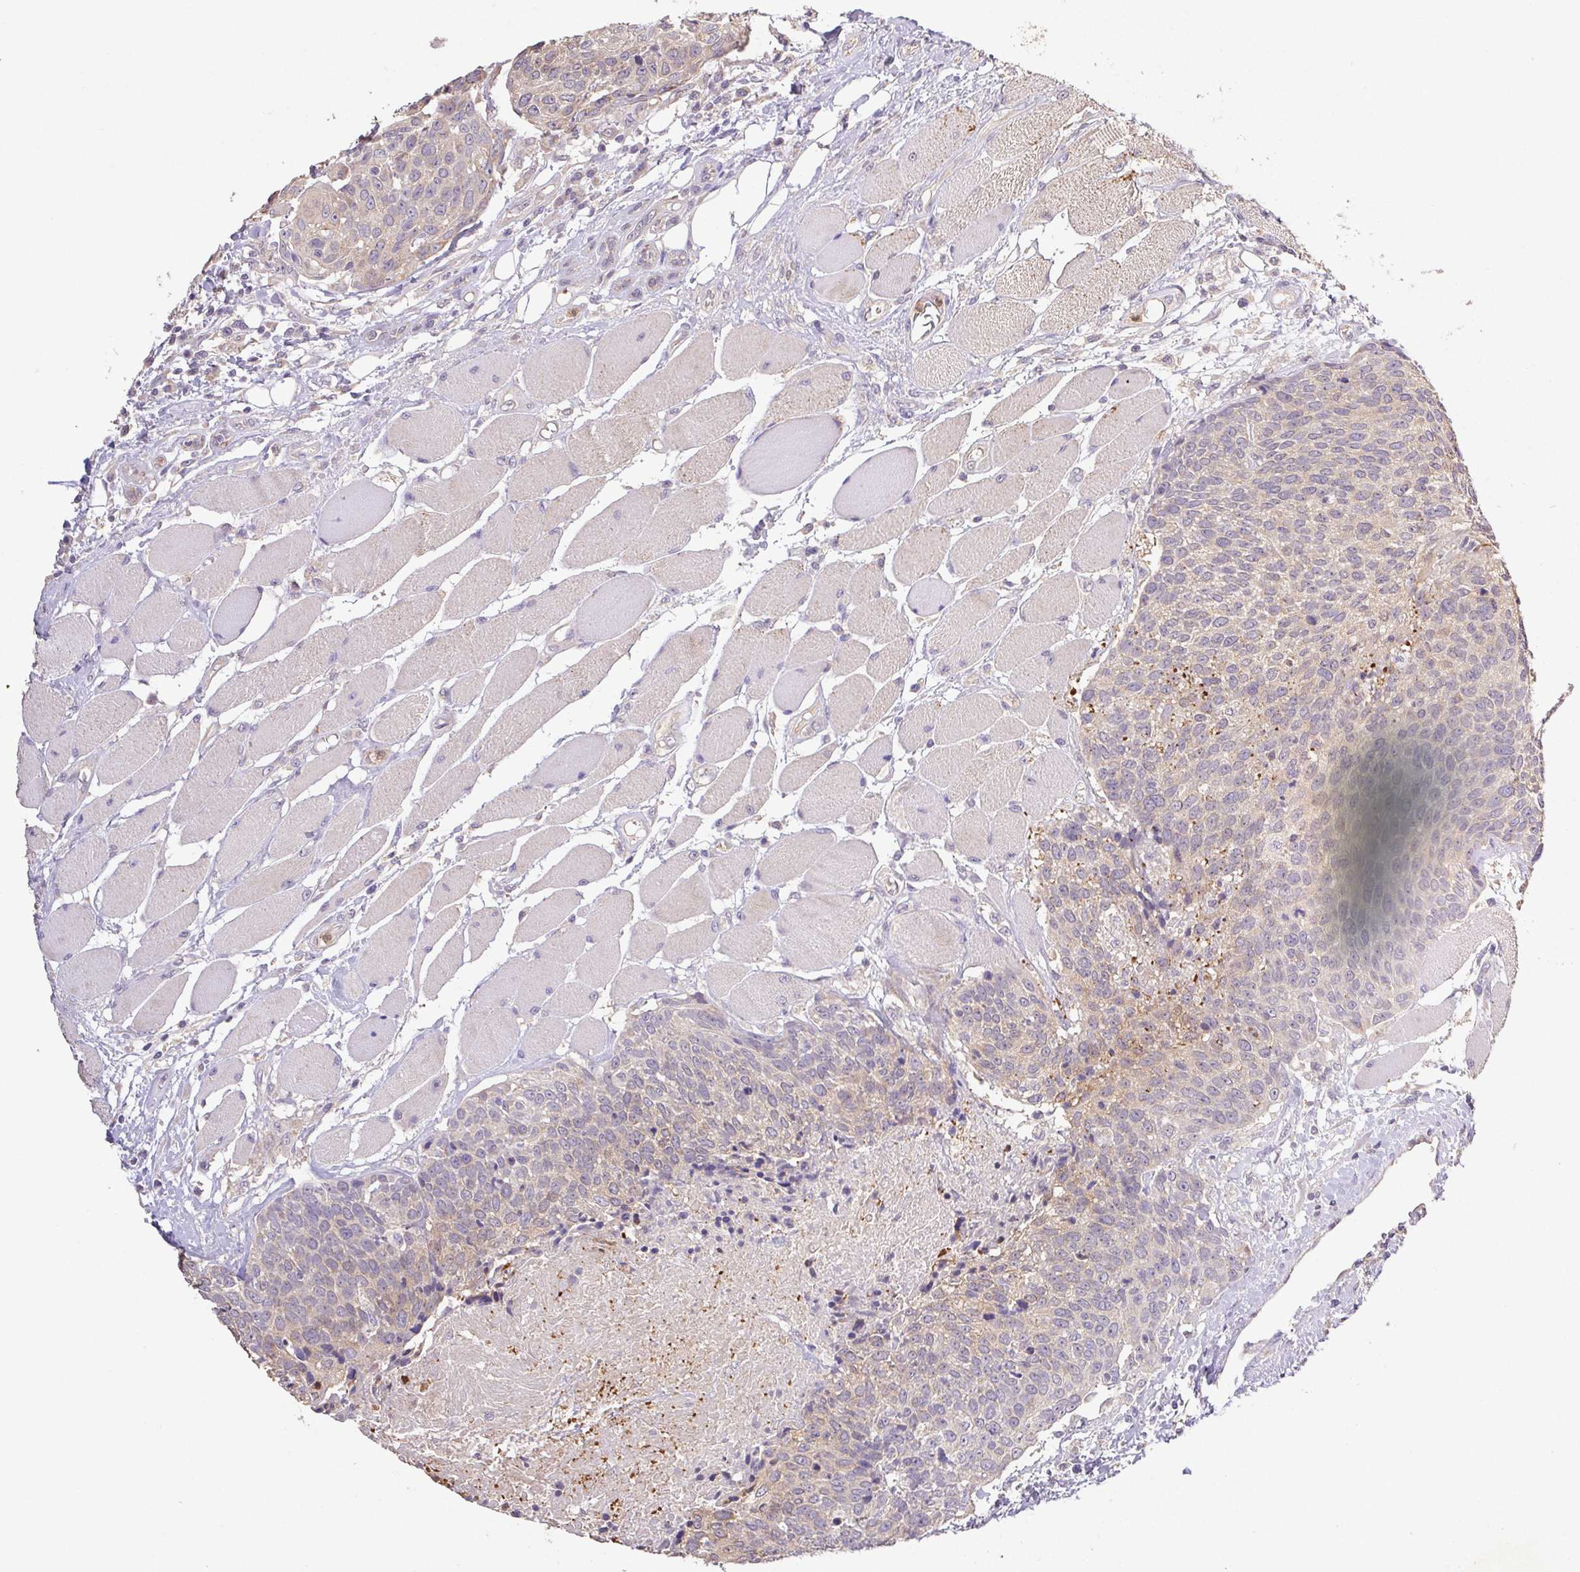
{"staining": {"intensity": "weak", "quantity": "25%-75%", "location": "cytoplasmic/membranous"}, "tissue": "head and neck cancer", "cell_type": "Tumor cells", "image_type": "cancer", "snomed": [{"axis": "morphology", "description": "Squamous cell carcinoma, NOS"}, {"axis": "topography", "description": "Oral tissue"}, {"axis": "topography", "description": "Head-Neck"}], "caption": "A micrograph of head and neck cancer stained for a protein reveals weak cytoplasmic/membranous brown staining in tumor cells. The protein of interest is stained brown, and the nuclei are stained in blue (DAB IHC with brightfield microscopy, high magnification).", "gene": "RAB11A", "patient": {"sex": "male", "age": 64}}